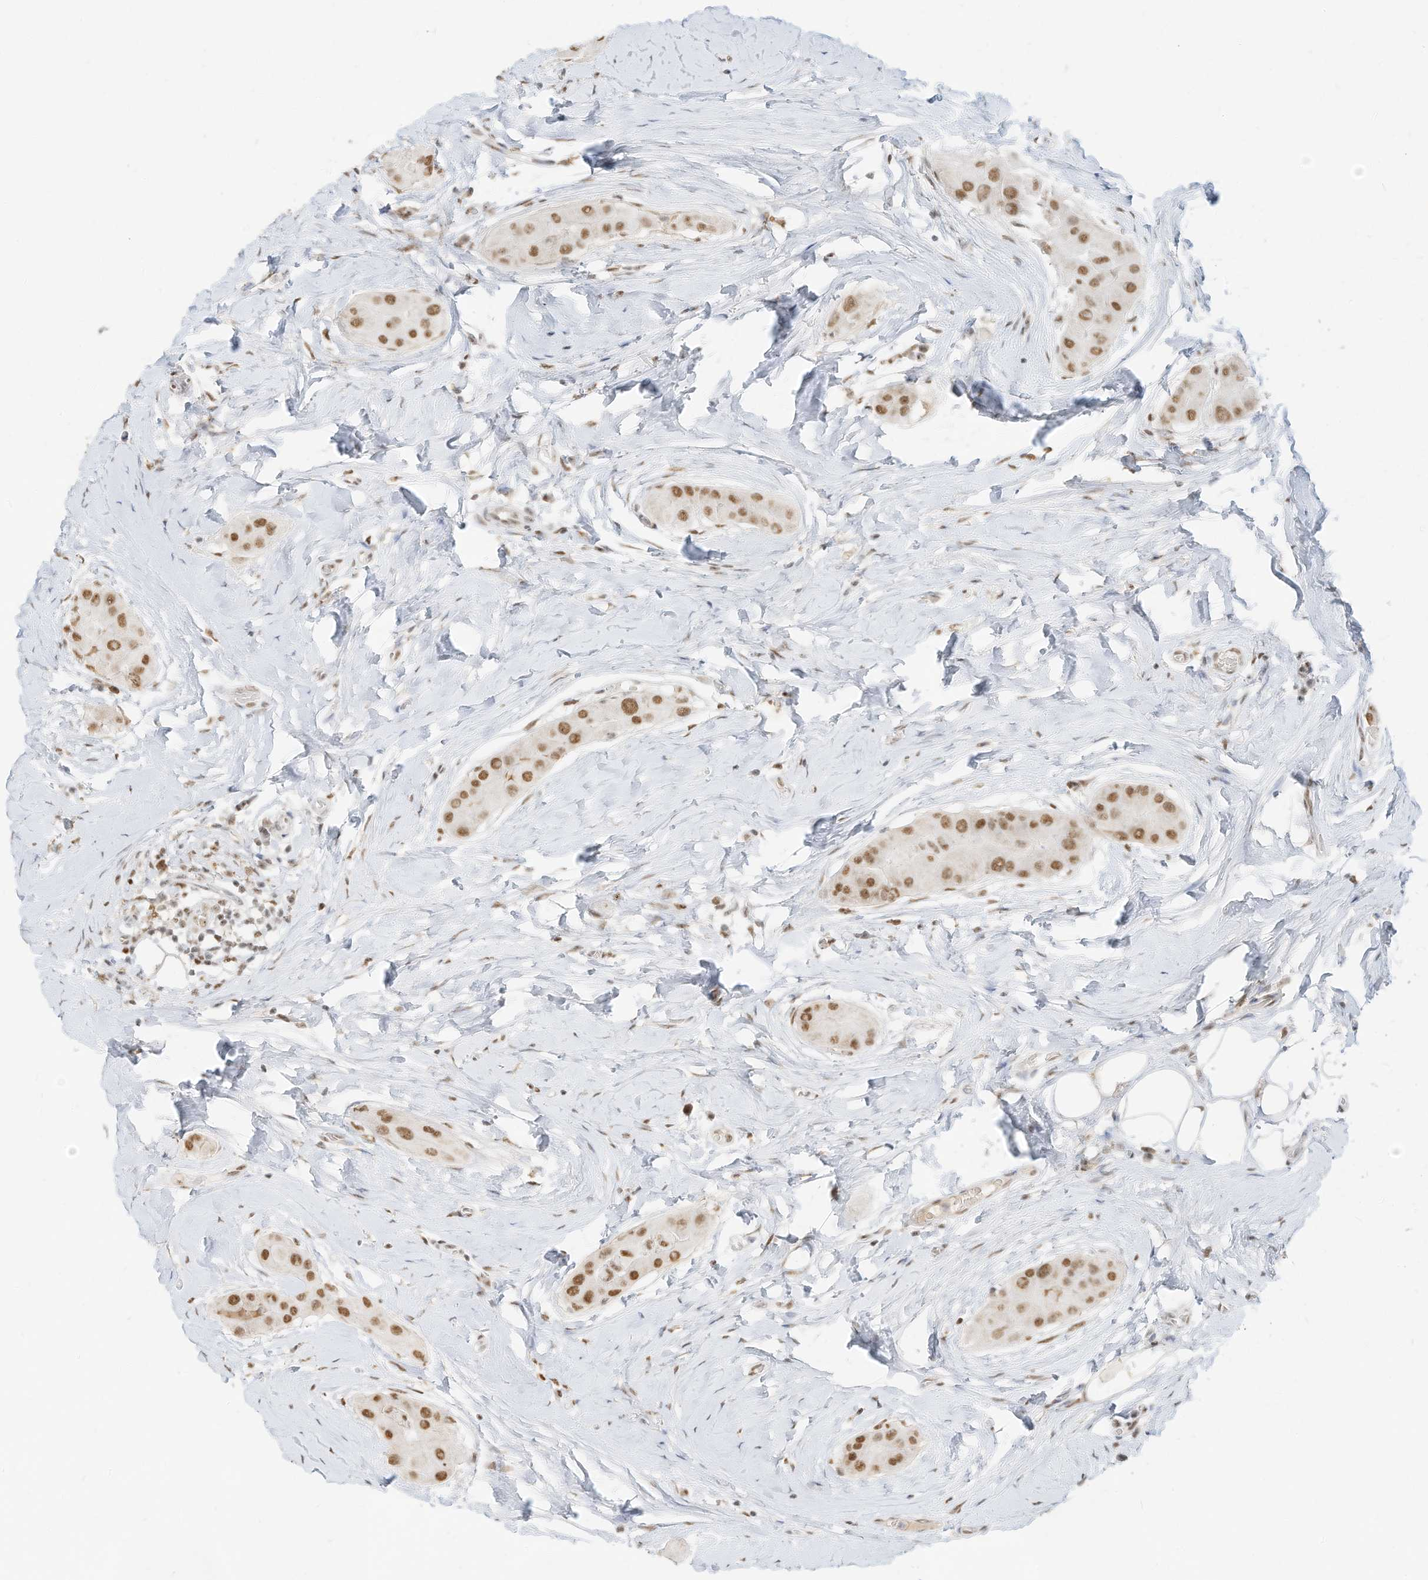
{"staining": {"intensity": "moderate", "quantity": ">75%", "location": "nuclear"}, "tissue": "thyroid cancer", "cell_type": "Tumor cells", "image_type": "cancer", "snomed": [{"axis": "morphology", "description": "Papillary adenocarcinoma, NOS"}, {"axis": "topography", "description": "Thyroid gland"}], "caption": "Thyroid cancer (papillary adenocarcinoma) tissue shows moderate nuclear expression in about >75% of tumor cells The protein is shown in brown color, while the nuclei are stained blue.", "gene": "NHSL1", "patient": {"sex": "male", "age": 33}}